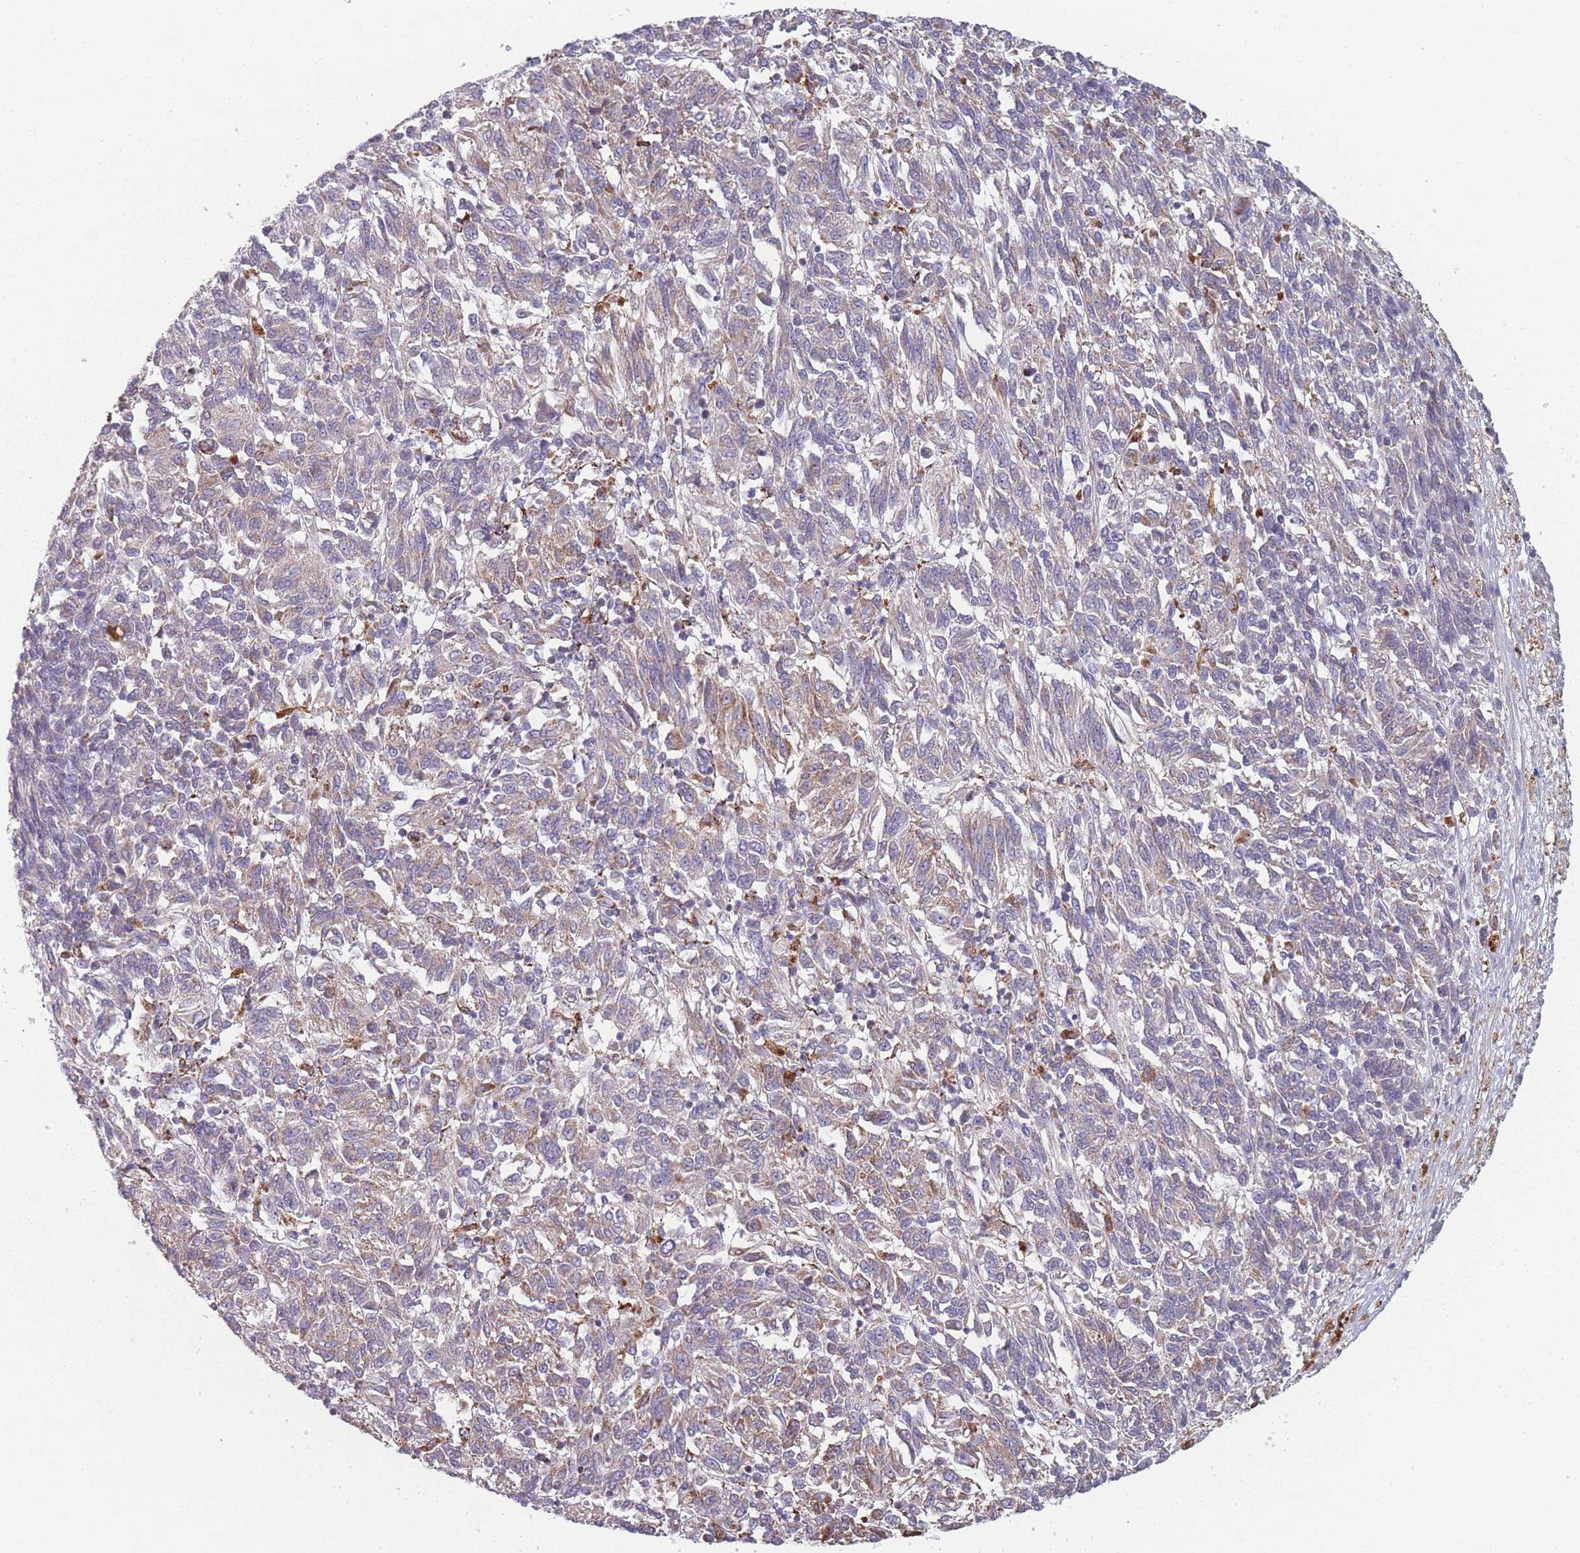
{"staining": {"intensity": "weak", "quantity": "25%-75%", "location": "cytoplasmic/membranous"}, "tissue": "melanoma", "cell_type": "Tumor cells", "image_type": "cancer", "snomed": [{"axis": "morphology", "description": "Malignant melanoma, Metastatic site"}, {"axis": "topography", "description": "Lung"}], "caption": "Malignant melanoma (metastatic site) tissue displays weak cytoplasmic/membranous staining in about 25%-75% of tumor cells, visualized by immunohistochemistry.", "gene": "PEX11B", "patient": {"sex": "male", "age": 64}}